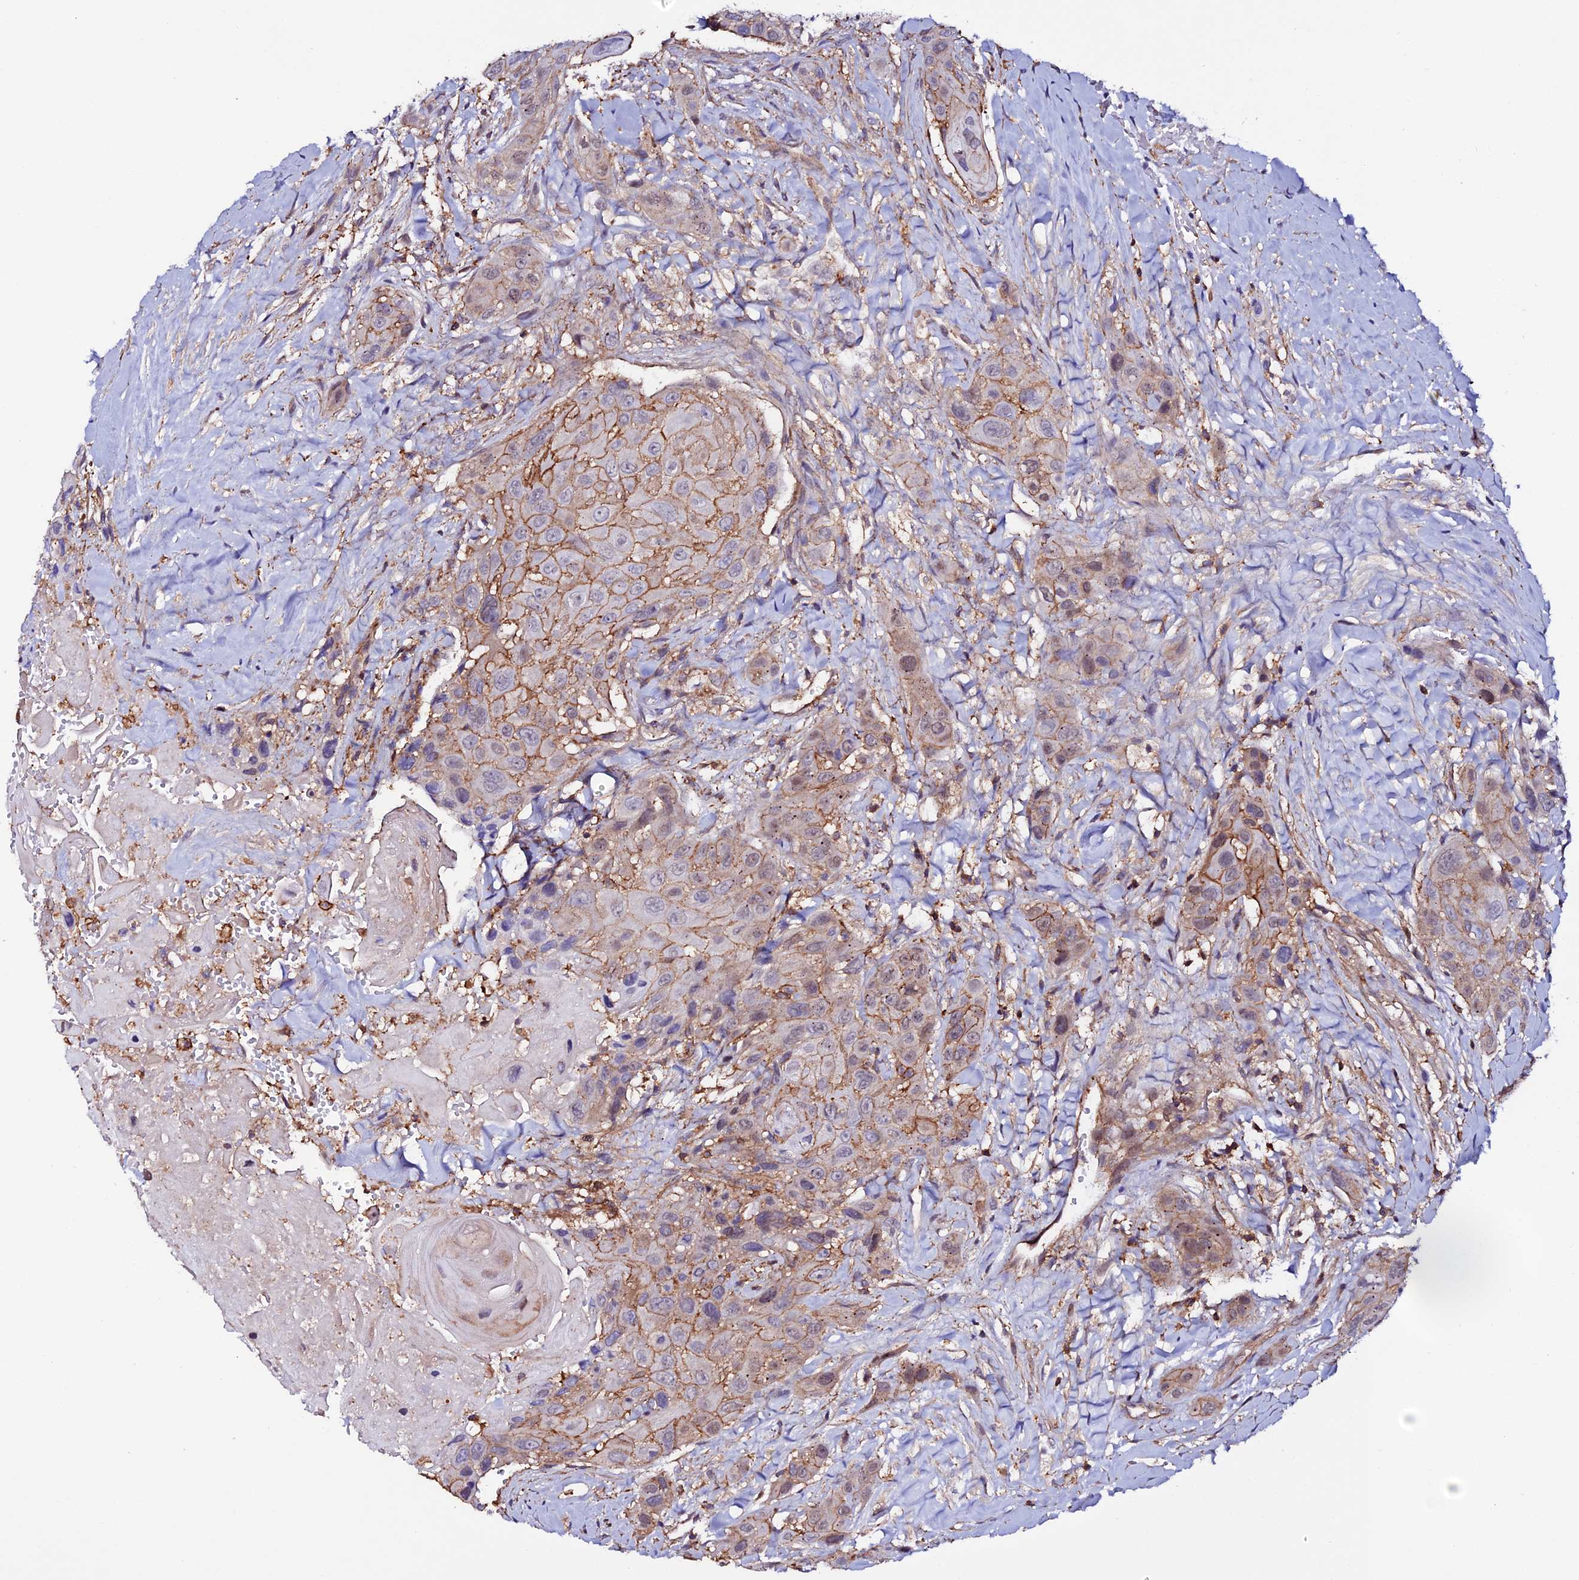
{"staining": {"intensity": "moderate", "quantity": "25%-75%", "location": "cytoplasmic/membranous"}, "tissue": "head and neck cancer", "cell_type": "Tumor cells", "image_type": "cancer", "snomed": [{"axis": "morphology", "description": "Squamous cell carcinoma, NOS"}, {"axis": "topography", "description": "Head-Neck"}], "caption": "Head and neck cancer stained for a protein (brown) reveals moderate cytoplasmic/membranous positive staining in about 25%-75% of tumor cells.", "gene": "USP17L15", "patient": {"sex": "male", "age": 81}}